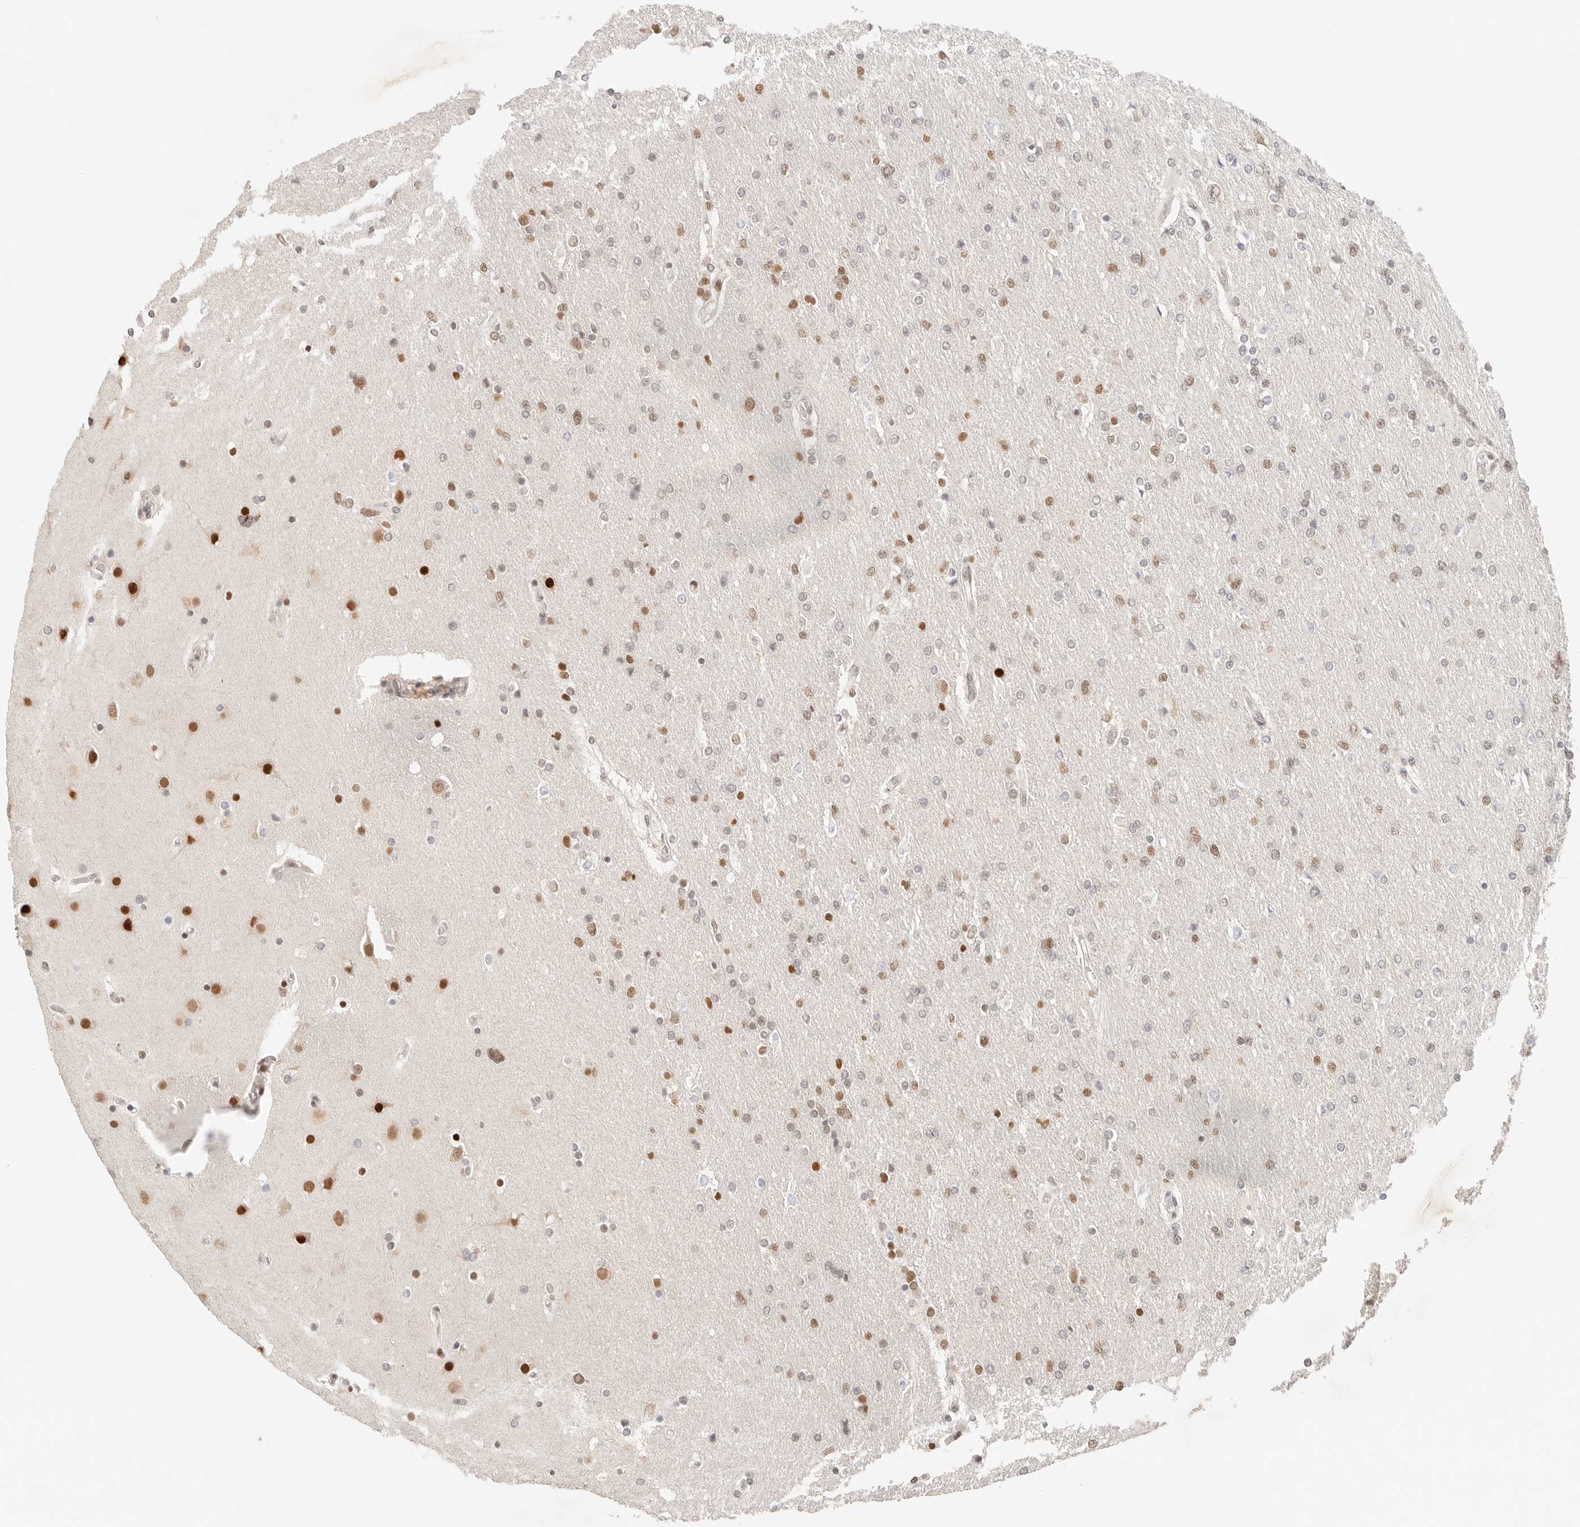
{"staining": {"intensity": "moderate", "quantity": "25%-75%", "location": "nuclear"}, "tissue": "glioma", "cell_type": "Tumor cells", "image_type": "cancer", "snomed": [{"axis": "morphology", "description": "Glioma, malignant, High grade"}, {"axis": "topography", "description": "Cerebral cortex"}], "caption": "High-grade glioma (malignant) stained with a protein marker exhibits moderate staining in tumor cells.", "gene": "HOXC5", "patient": {"sex": "female", "age": 36}}